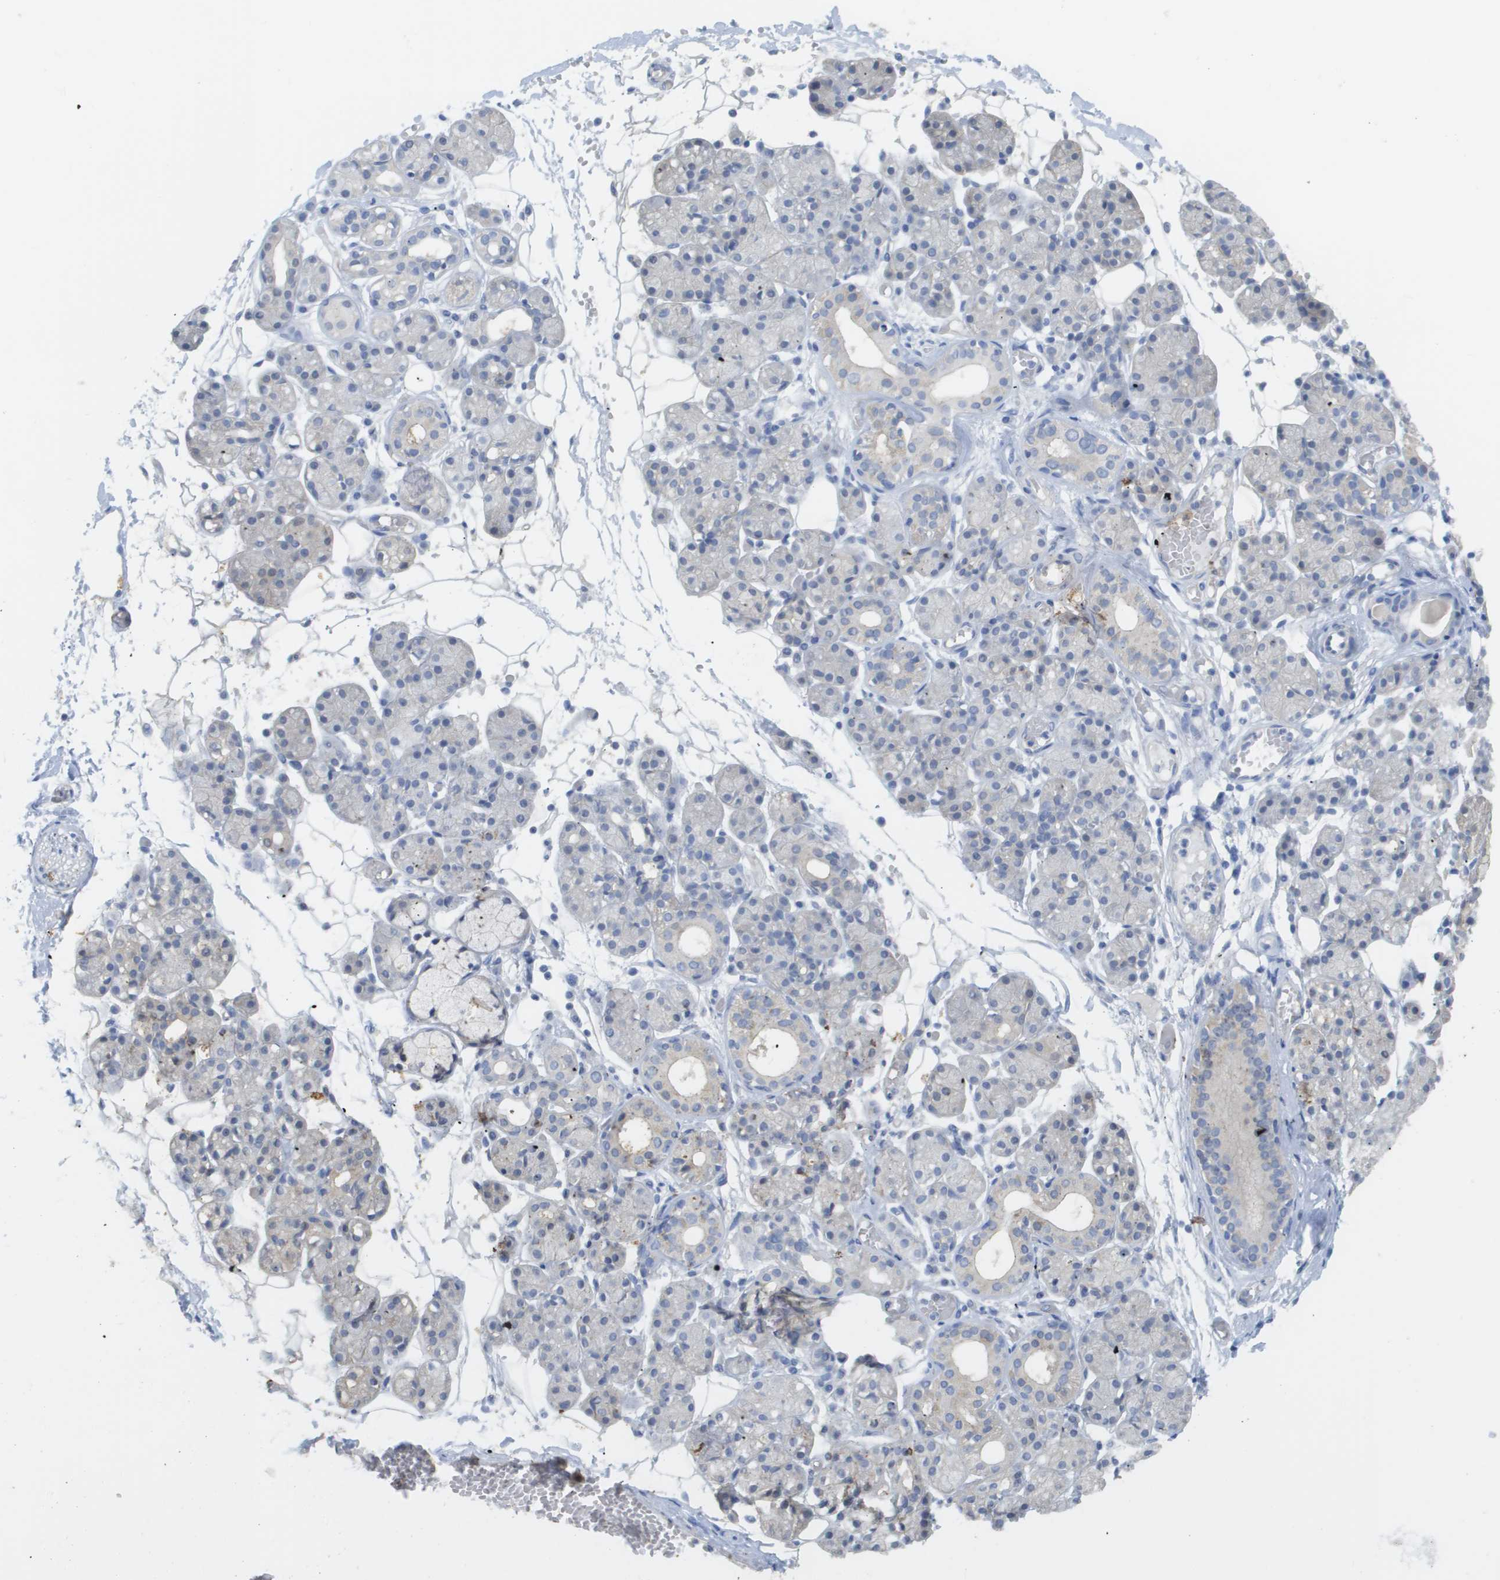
{"staining": {"intensity": "negative", "quantity": "none", "location": "none"}, "tissue": "salivary gland", "cell_type": "Glandular cells", "image_type": "normal", "snomed": [{"axis": "morphology", "description": "Normal tissue, NOS"}, {"axis": "topography", "description": "Salivary gland"}], "caption": "Immunohistochemical staining of benign human salivary gland exhibits no significant positivity in glandular cells. (IHC, brightfield microscopy, high magnification).", "gene": "MYL3", "patient": {"sex": "male", "age": 63}}